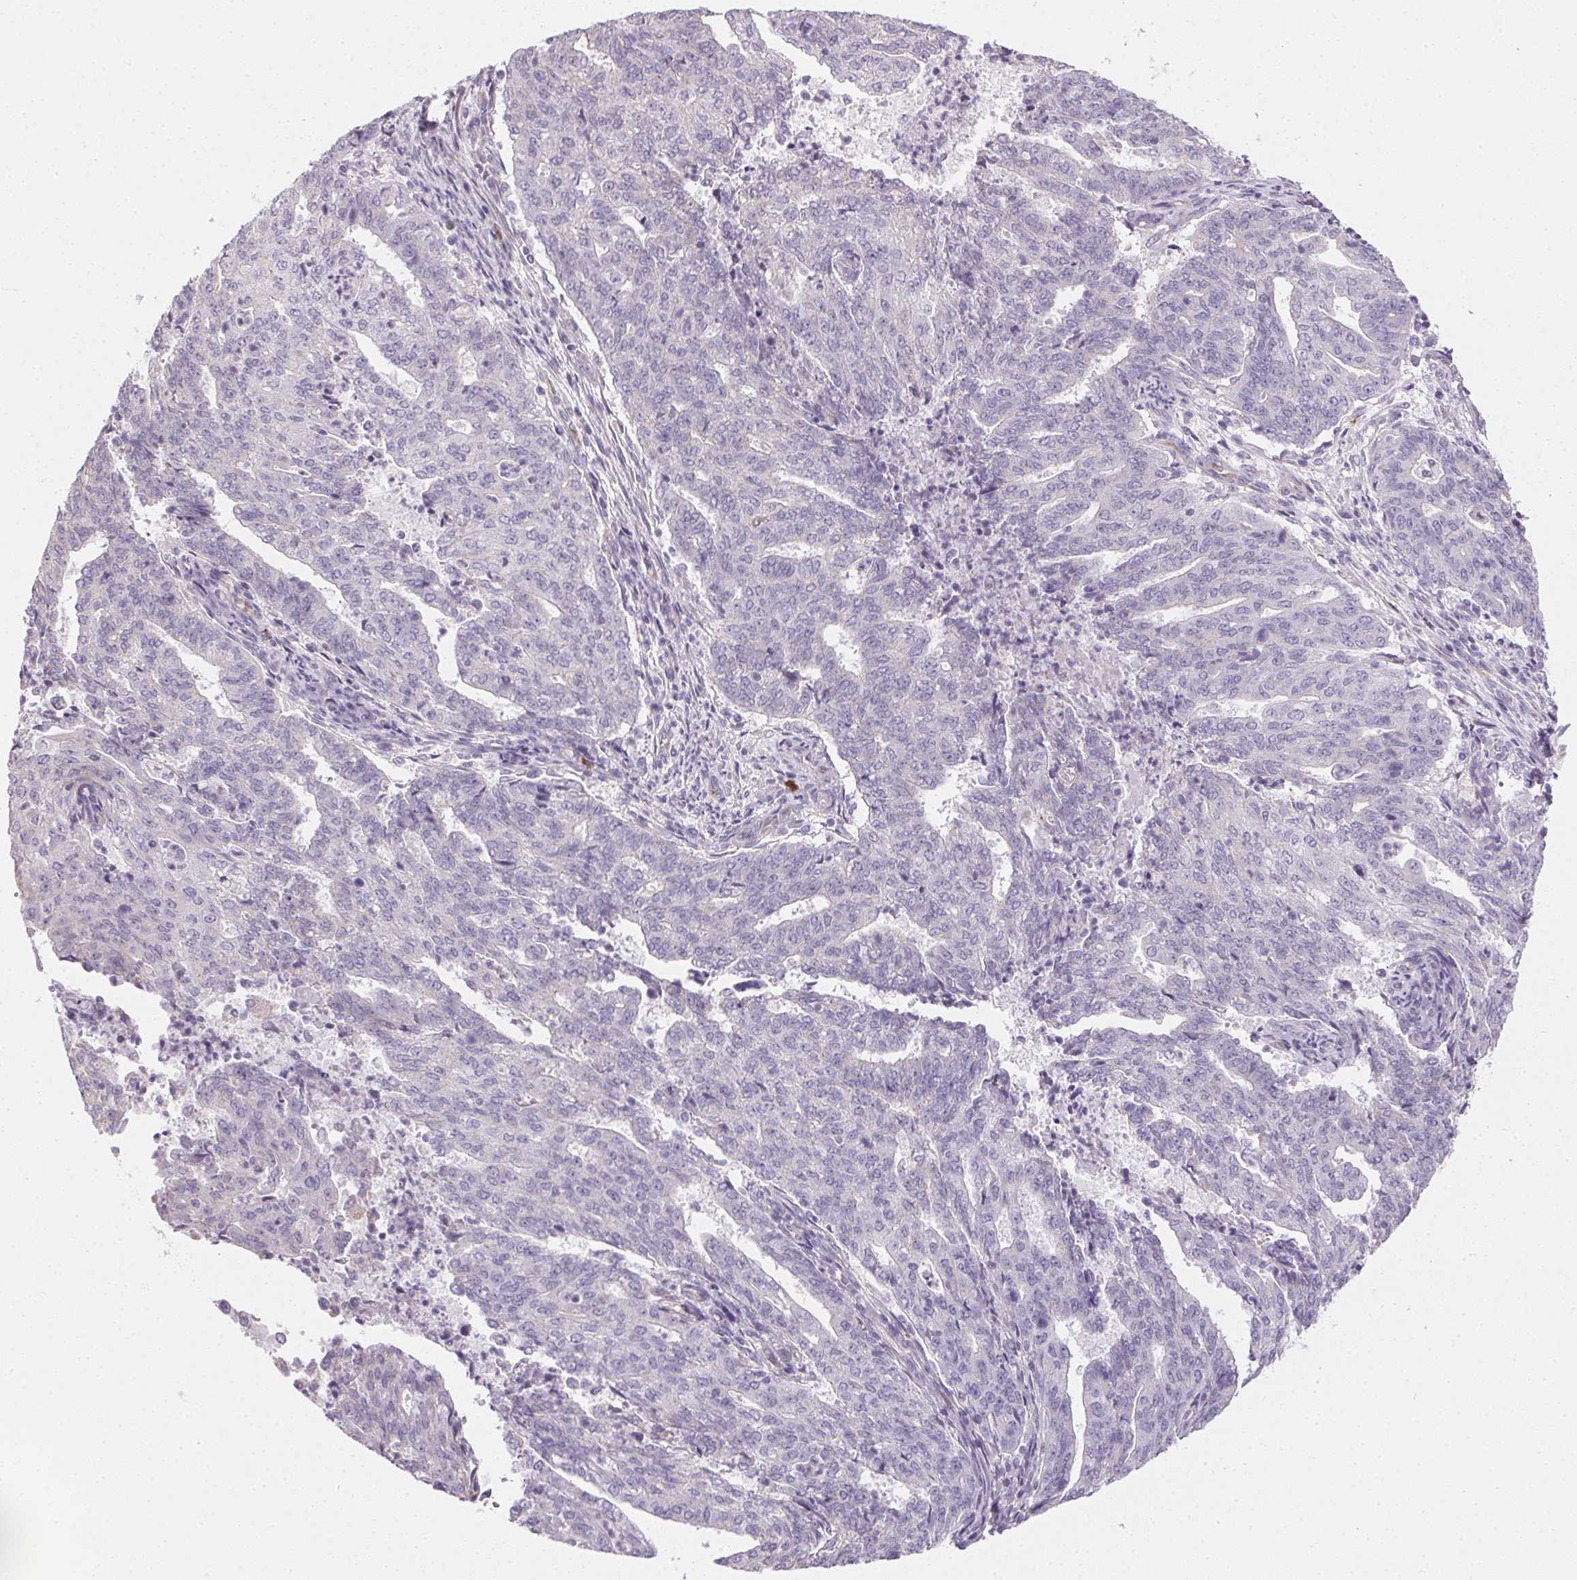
{"staining": {"intensity": "negative", "quantity": "none", "location": "none"}, "tissue": "endometrial cancer", "cell_type": "Tumor cells", "image_type": "cancer", "snomed": [{"axis": "morphology", "description": "Adenocarcinoma, NOS"}, {"axis": "topography", "description": "Endometrium"}], "caption": "Immunohistochemistry (IHC) photomicrograph of endometrial adenocarcinoma stained for a protein (brown), which exhibits no expression in tumor cells.", "gene": "SMYD1", "patient": {"sex": "female", "age": 82}}